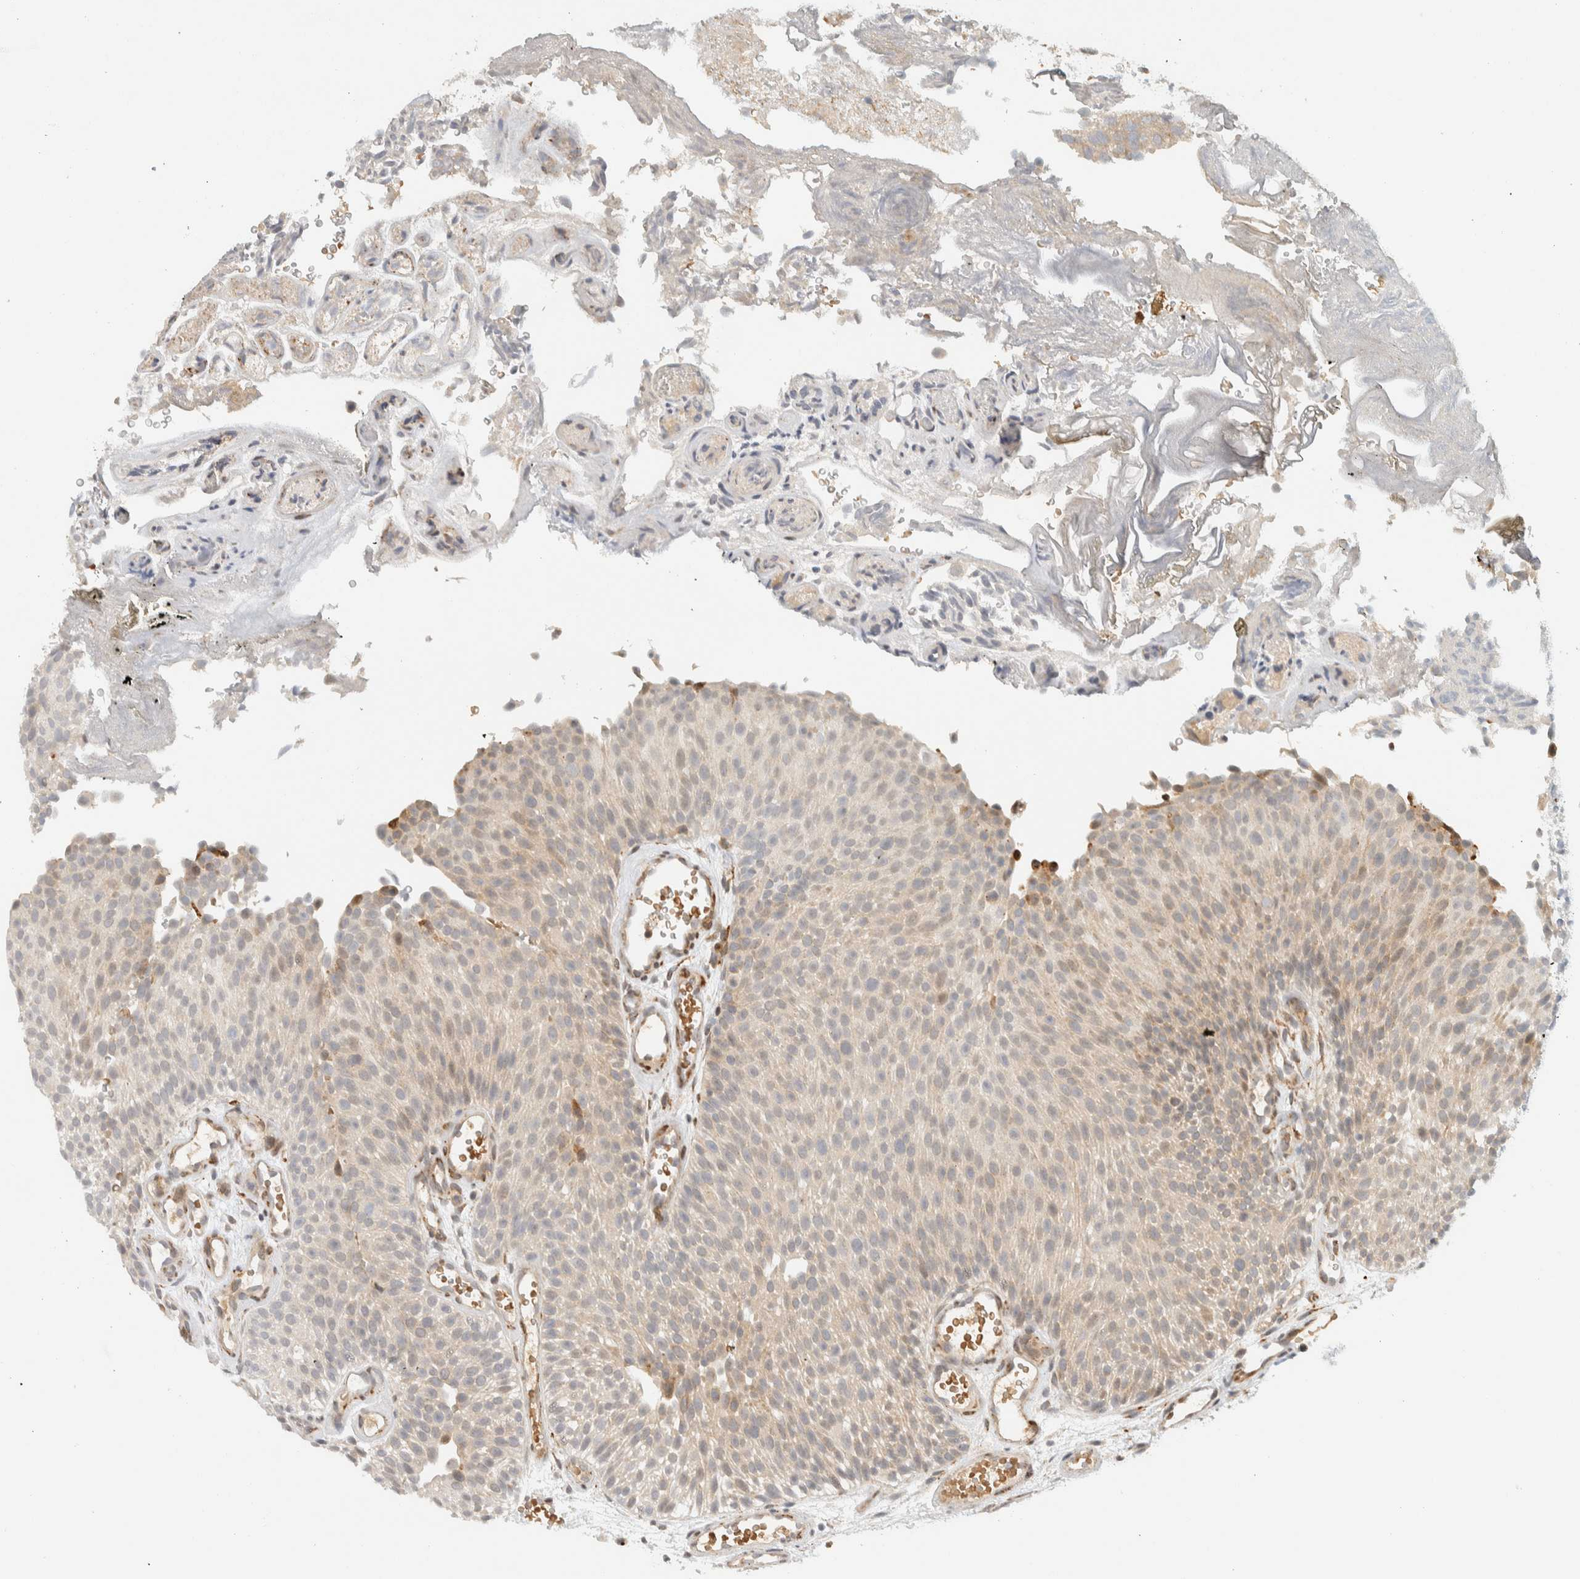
{"staining": {"intensity": "weak", "quantity": "25%-75%", "location": "cytoplasmic/membranous,nuclear"}, "tissue": "urothelial cancer", "cell_type": "Tumor cells", "image_type": "cancer", "snomed": [{"axis": "morphology", "description": "Urothelial carcinoma, Low grade"}, {"axis": "topography", "description": "Urinary bladder"}], "caption": "Urothelial cancer stained with immunohistochemistry (IHC) demonstrates weak cytoplasmic/membranous and nuclear staining in approximately 25%-75% of tumor cells.", "gene": "ITPRID1", "patient": {"sex": "male", "age": 78}}